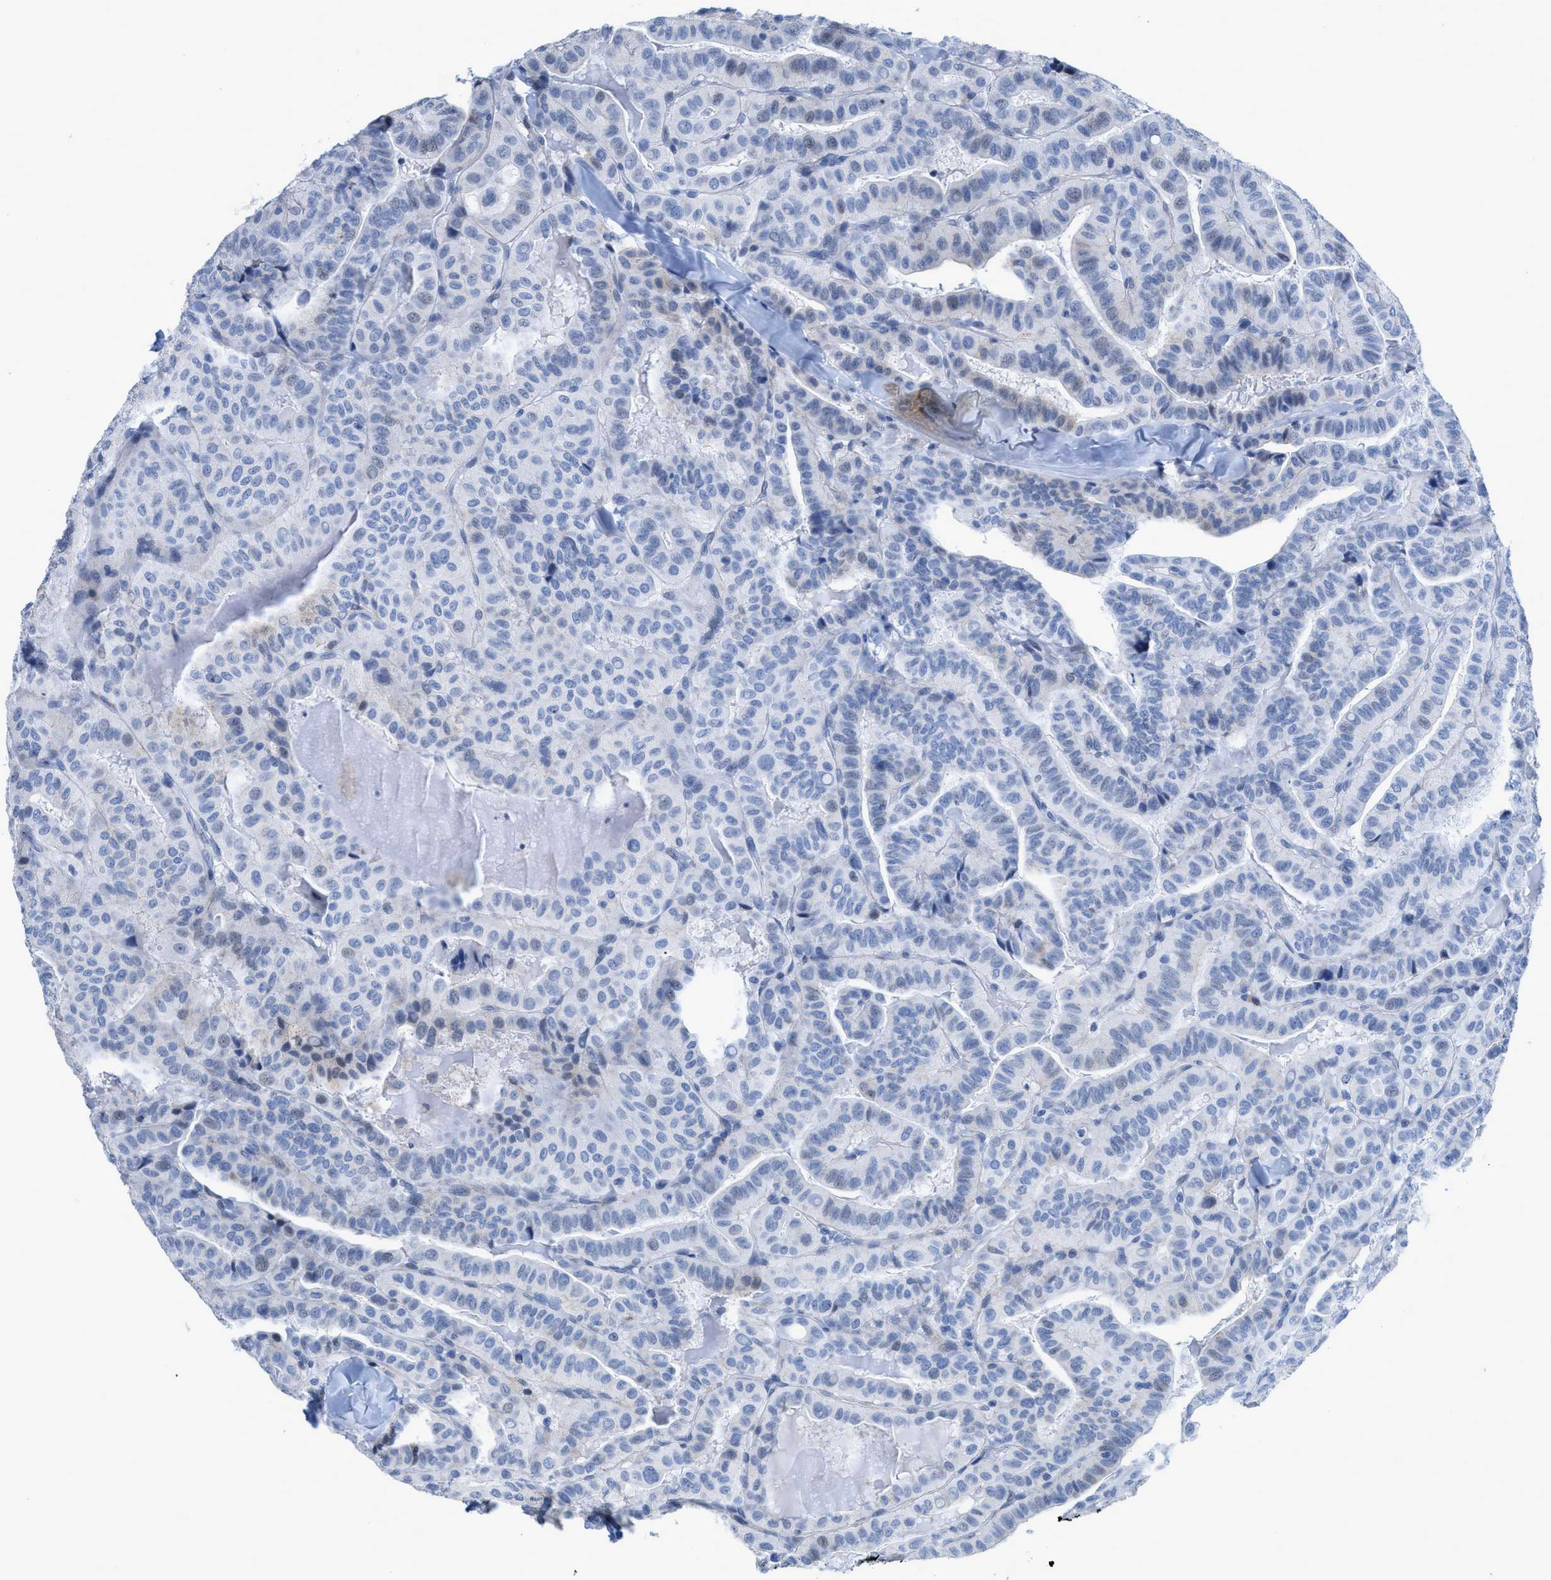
{"staining": {"intensity": "negative", "quantity": "none", "location": "none"}, "tissue": "thyroid cancer", "cell_type": "Tumor cells", "image_type": "cancer", "snomed": [{"axis": "morphology", "description": "Papillary adenocarcinoma, NOS"}, {"axis": "topography", "description": "Thyroid gland"}], "caption": "Immunohistochemistry micrograph of human thyroid papillary adenocarcinoma stained for a protein (brown), which reveals no staining in tumor cells. Nuclei are stained in blue.", "gene": "CRYM", "patient": {"sex": "male", "age": 77}}